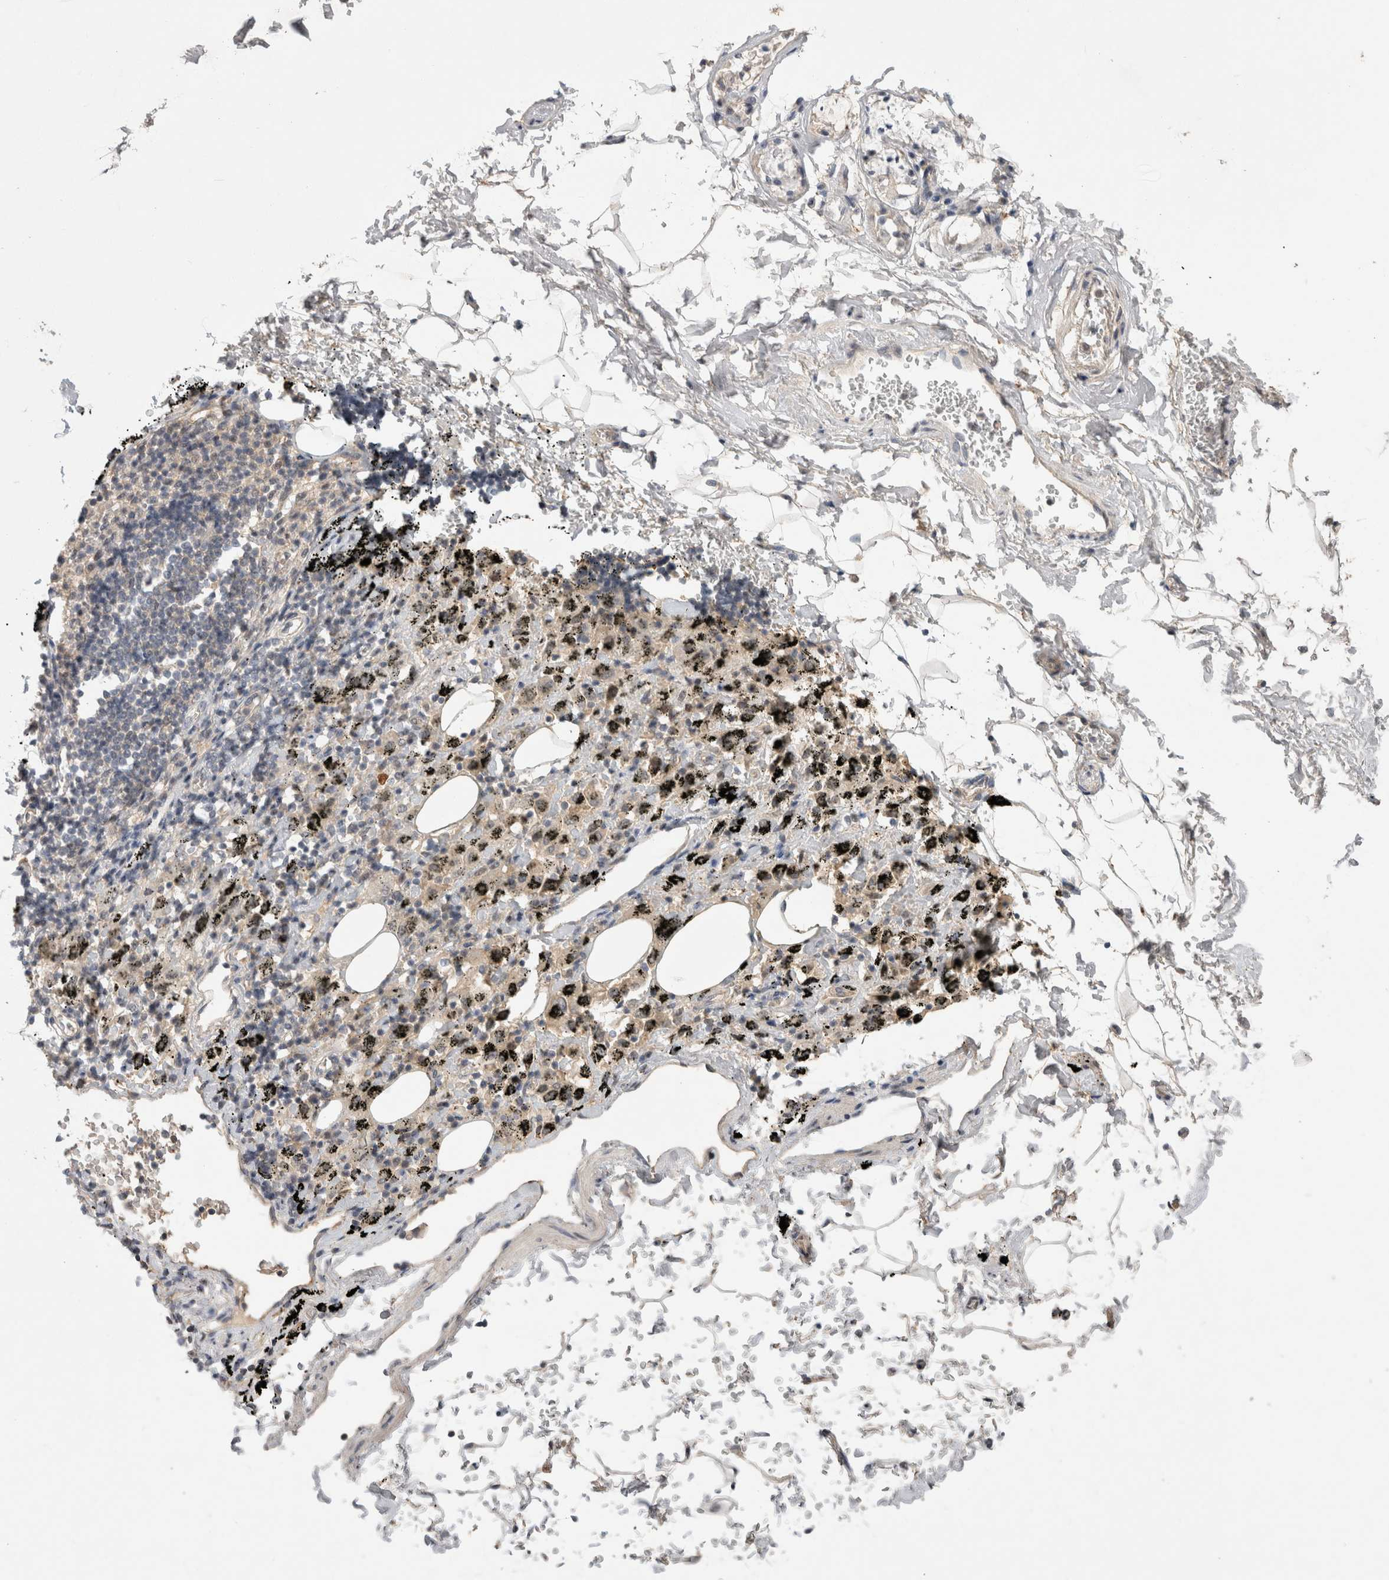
{"staining": {"intensity": "negative", "quantity": "none", "location": "none"}, "tissue": "adipose tissue", "cell_type": "Adipocytes", "image_type": "normal", "snomed": [{"axis": "morphology", "description": "Normal tissue, NOS"}, {"axis": "topography", "description": "Cartilage tissue"}, {"axis": "topography", "description": "Lung"}], "caption": "An immunohistochemistry (IHC) photomicrograph of benign adipose tissue is shown. There is no staining in adipocytes of adipose tissue.", "gene": "CERS3", "patient": {"sex": "female", "age": 77}}